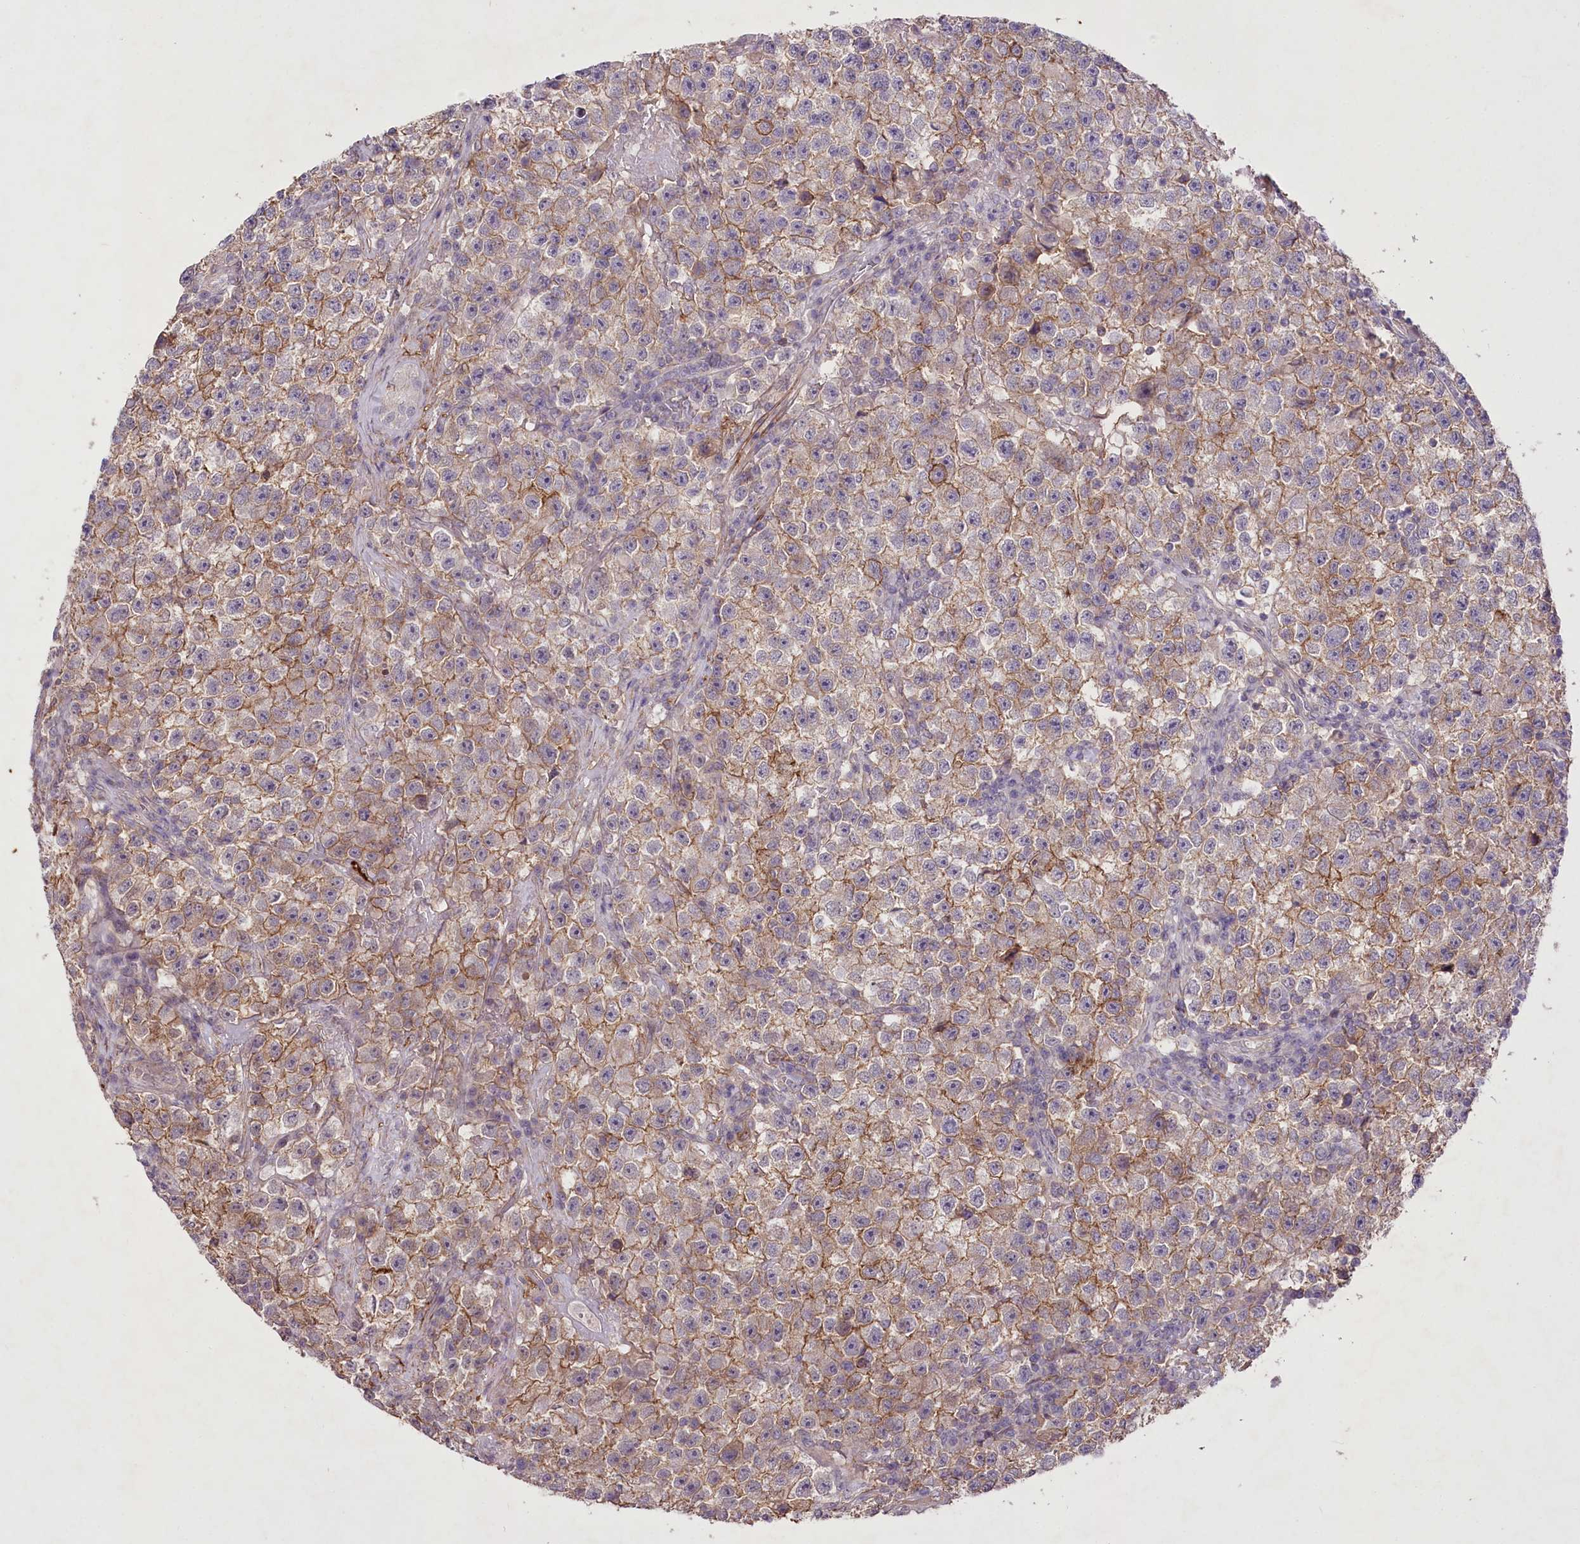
{"staining": {"intensity": "moderate", "quantity": "25%-75%", "location": "cytoplasmic/membranous"}, "tissue": "testis cancer", "cell_type": "Tumor cells", "image_type": "cancer", "snomed": [{"axis": "morphology", "description": "Seminoma, NOS"}, {"axis": "topography", "description": "Testis"}], "caption": "This is a micrograph of immunohistochemistry staining of seminoma (testis), which shows moderate expression in the cytoplasmic/membranous of tumor cells.", "gene": "ENPP1", "patient": {"sex": "male", "age": 22}}